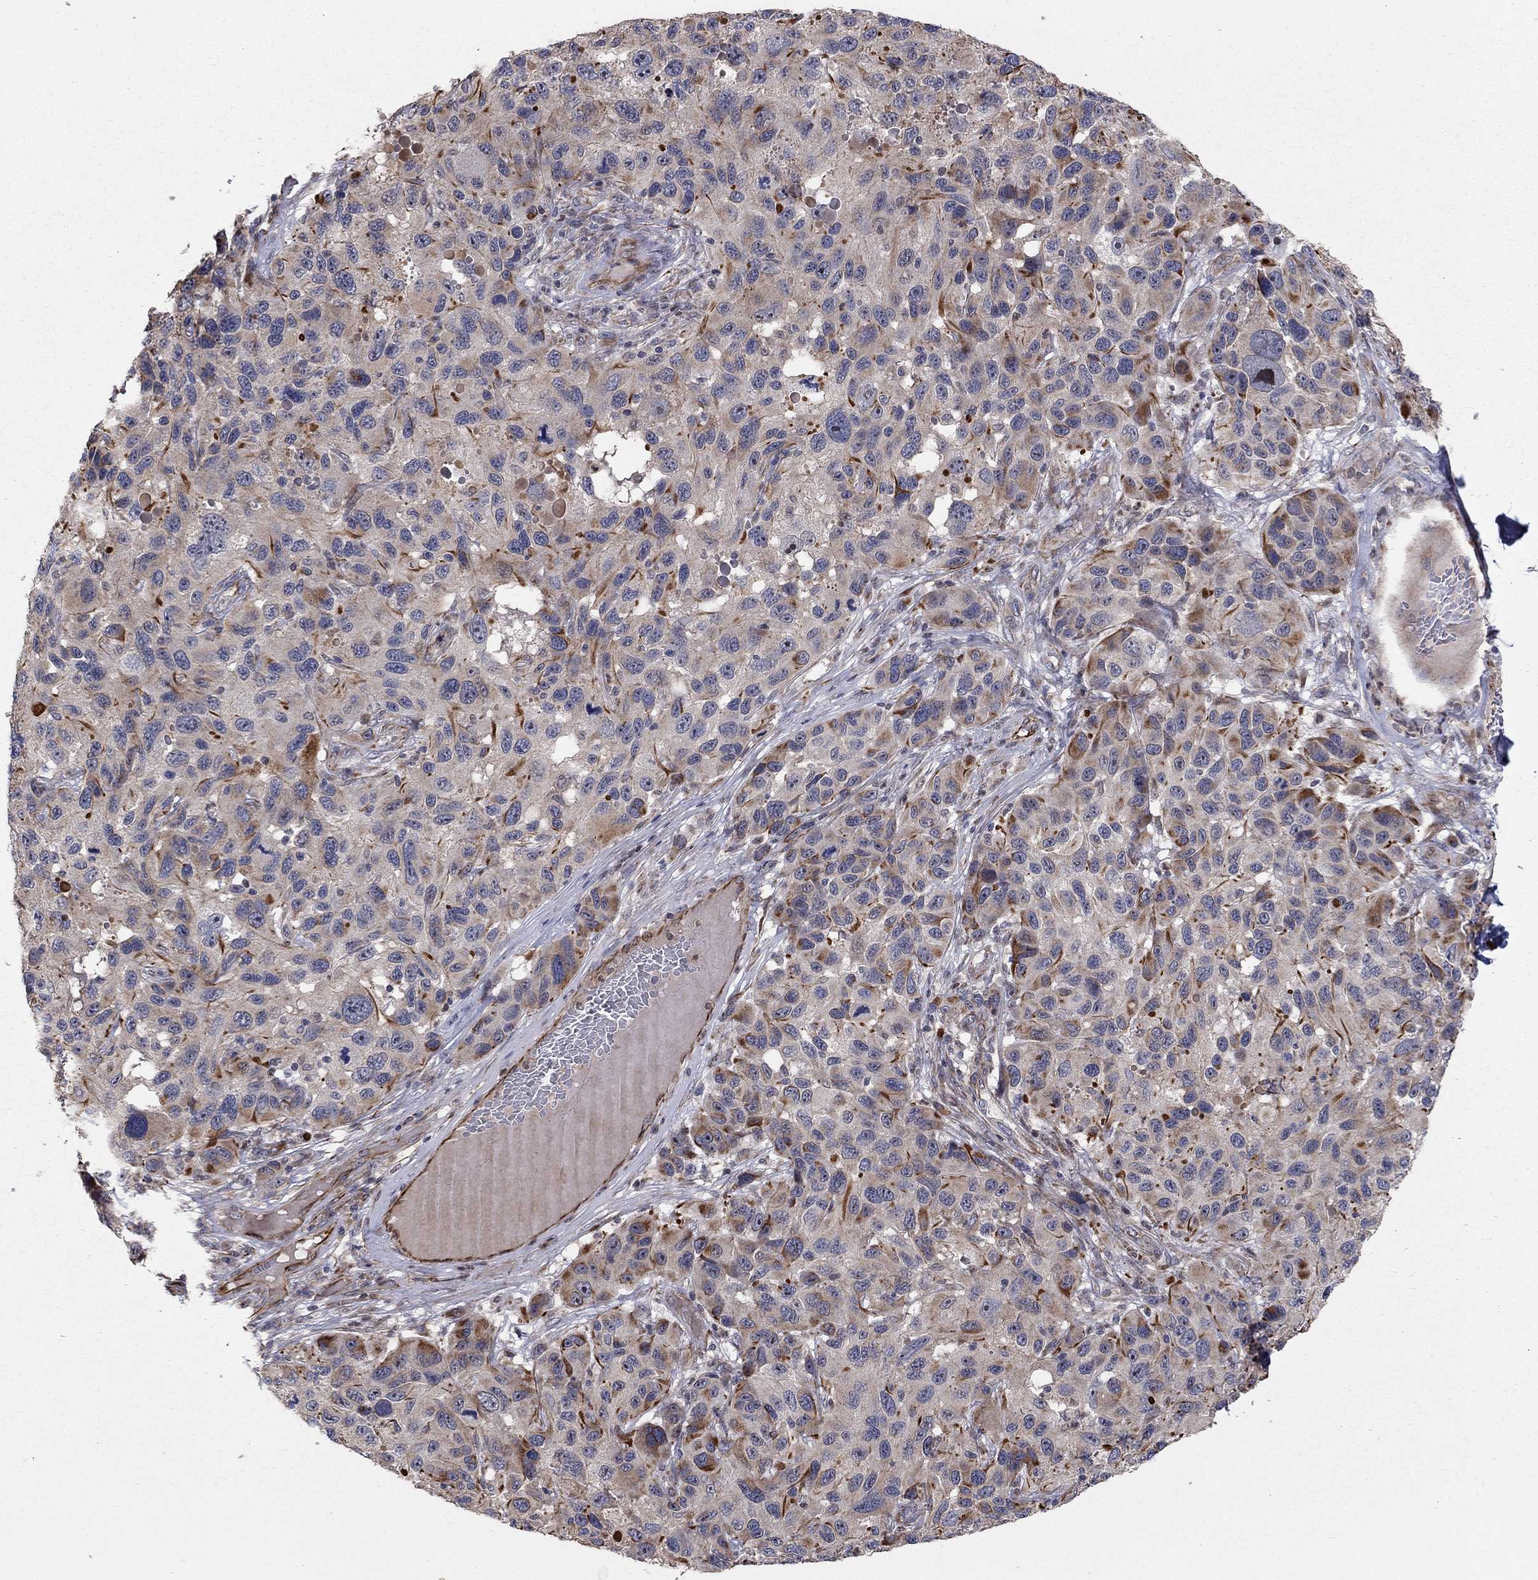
{"staining": {"intensity": "strong", "quantity": "<25%", "location": "cytoplasmic/membranous"}, "tissue": "melanoma", "cell_type": "Tumor cells", "image_type": "cancer", "snomed": [{"axis": "morphology", "description": "Malignant melanoma, NOS"}, {"axis": "topography", "description": "Skin"}], "caption": "An immunohistochemistry photomicrograph of tumor tissue is shown. Protein staining in brown labels strong cytoplasmic/membranous positivity in malignant melanoma within tumor cells.", "gene": "MSRA", "patient": {"sex": "male", "age": 53}}